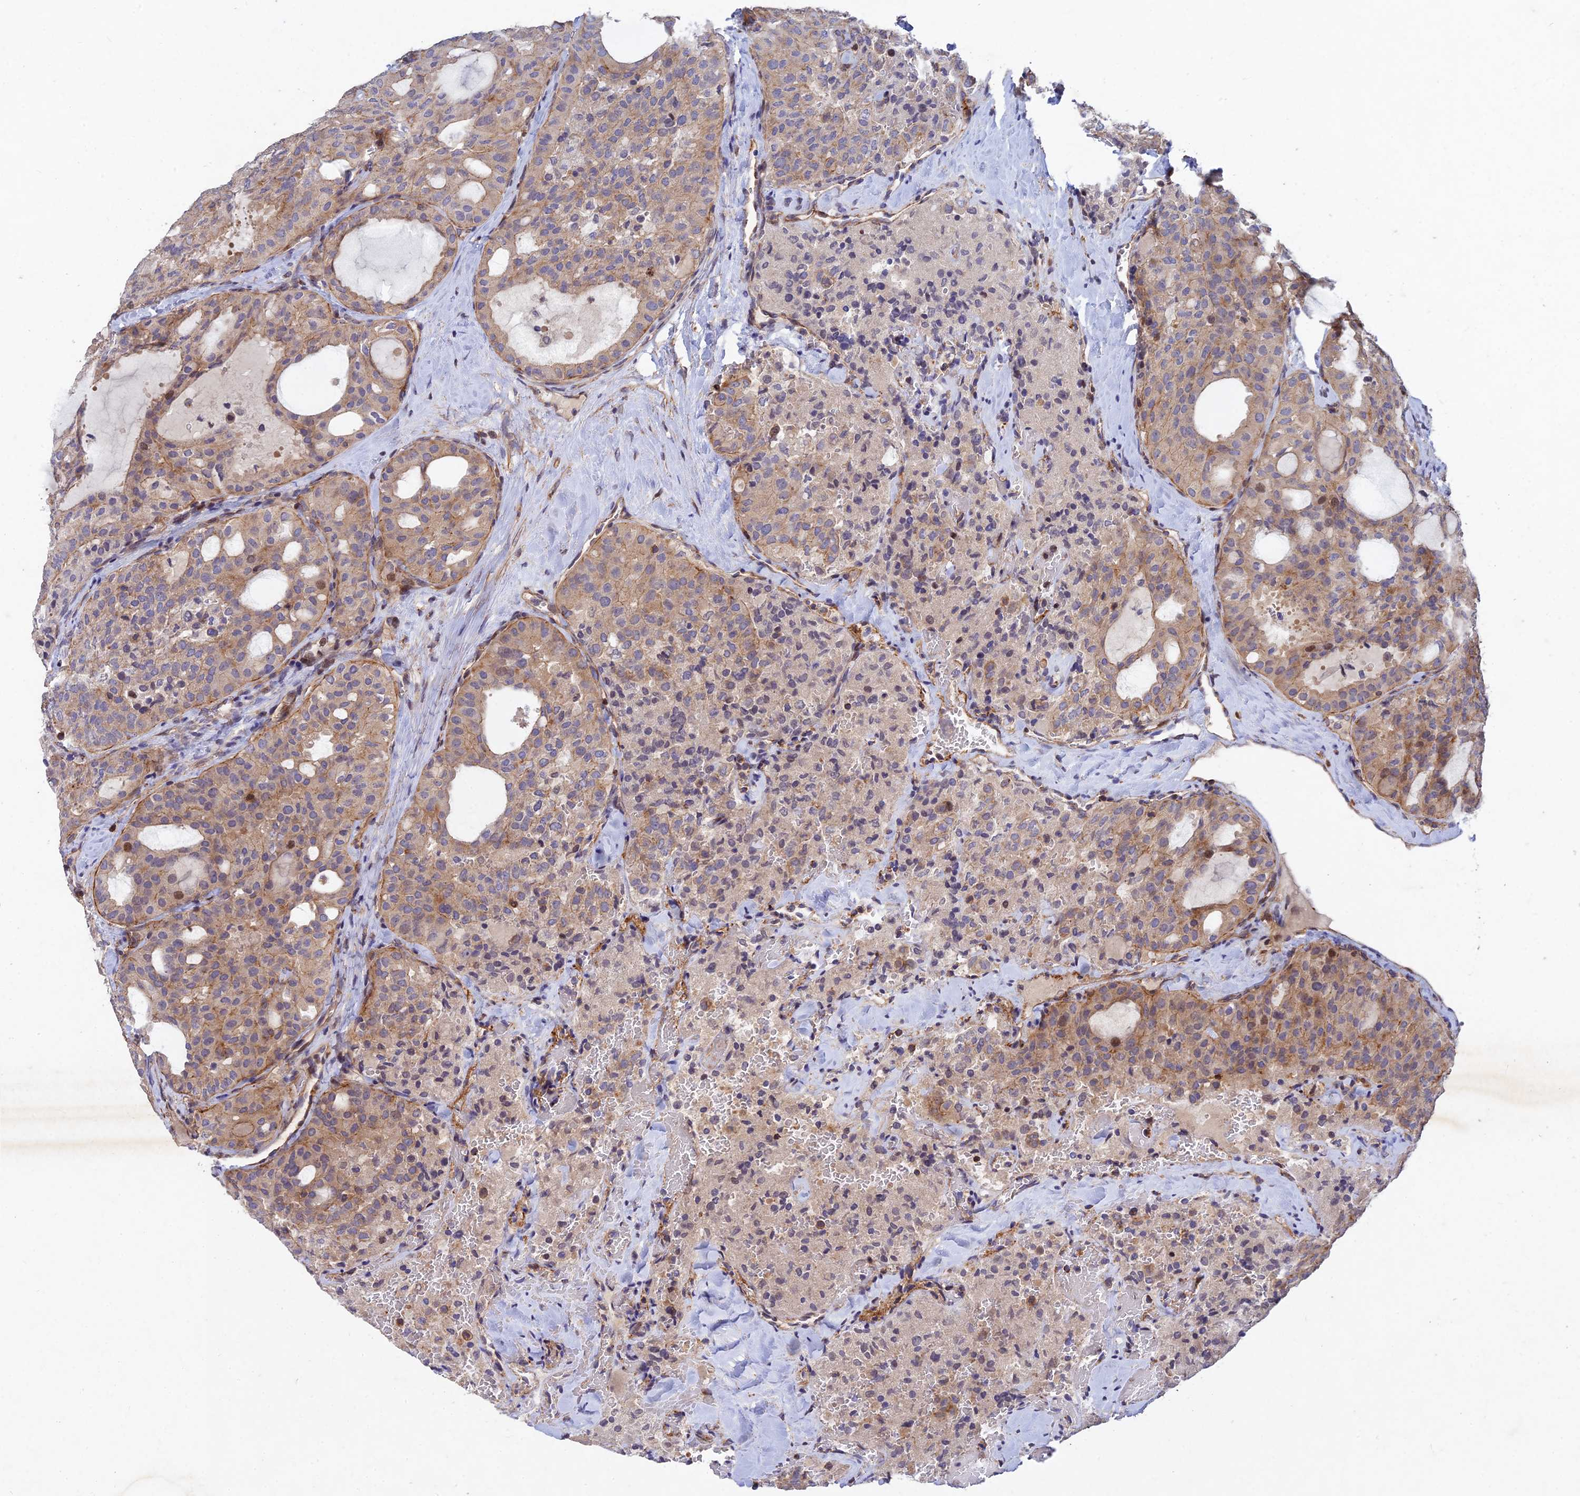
{"staining": {"intensity": "moderate", "quantity": "<25%", "location": "cytoplasmic/membranous"}, "tissue": "thyroid cancer", "cell_type": "Tumor cells", "image_type": "cancer", "snomed": [{"axis": "morphology", "description": "Follicular adenoma carcinoma, NOS"}, {"axis": "topography", "description": "Thyroid gland"}], "caption": "Immunohistochemical staining of thyroid cancer (follicular adenoma carcinoma) shows low levels of moderate cytoplasmic/membranous protein expression in approximately <25% of tumor cells.", "gene": "RELCH", "patient": {"sex": "male", "age": 75}}